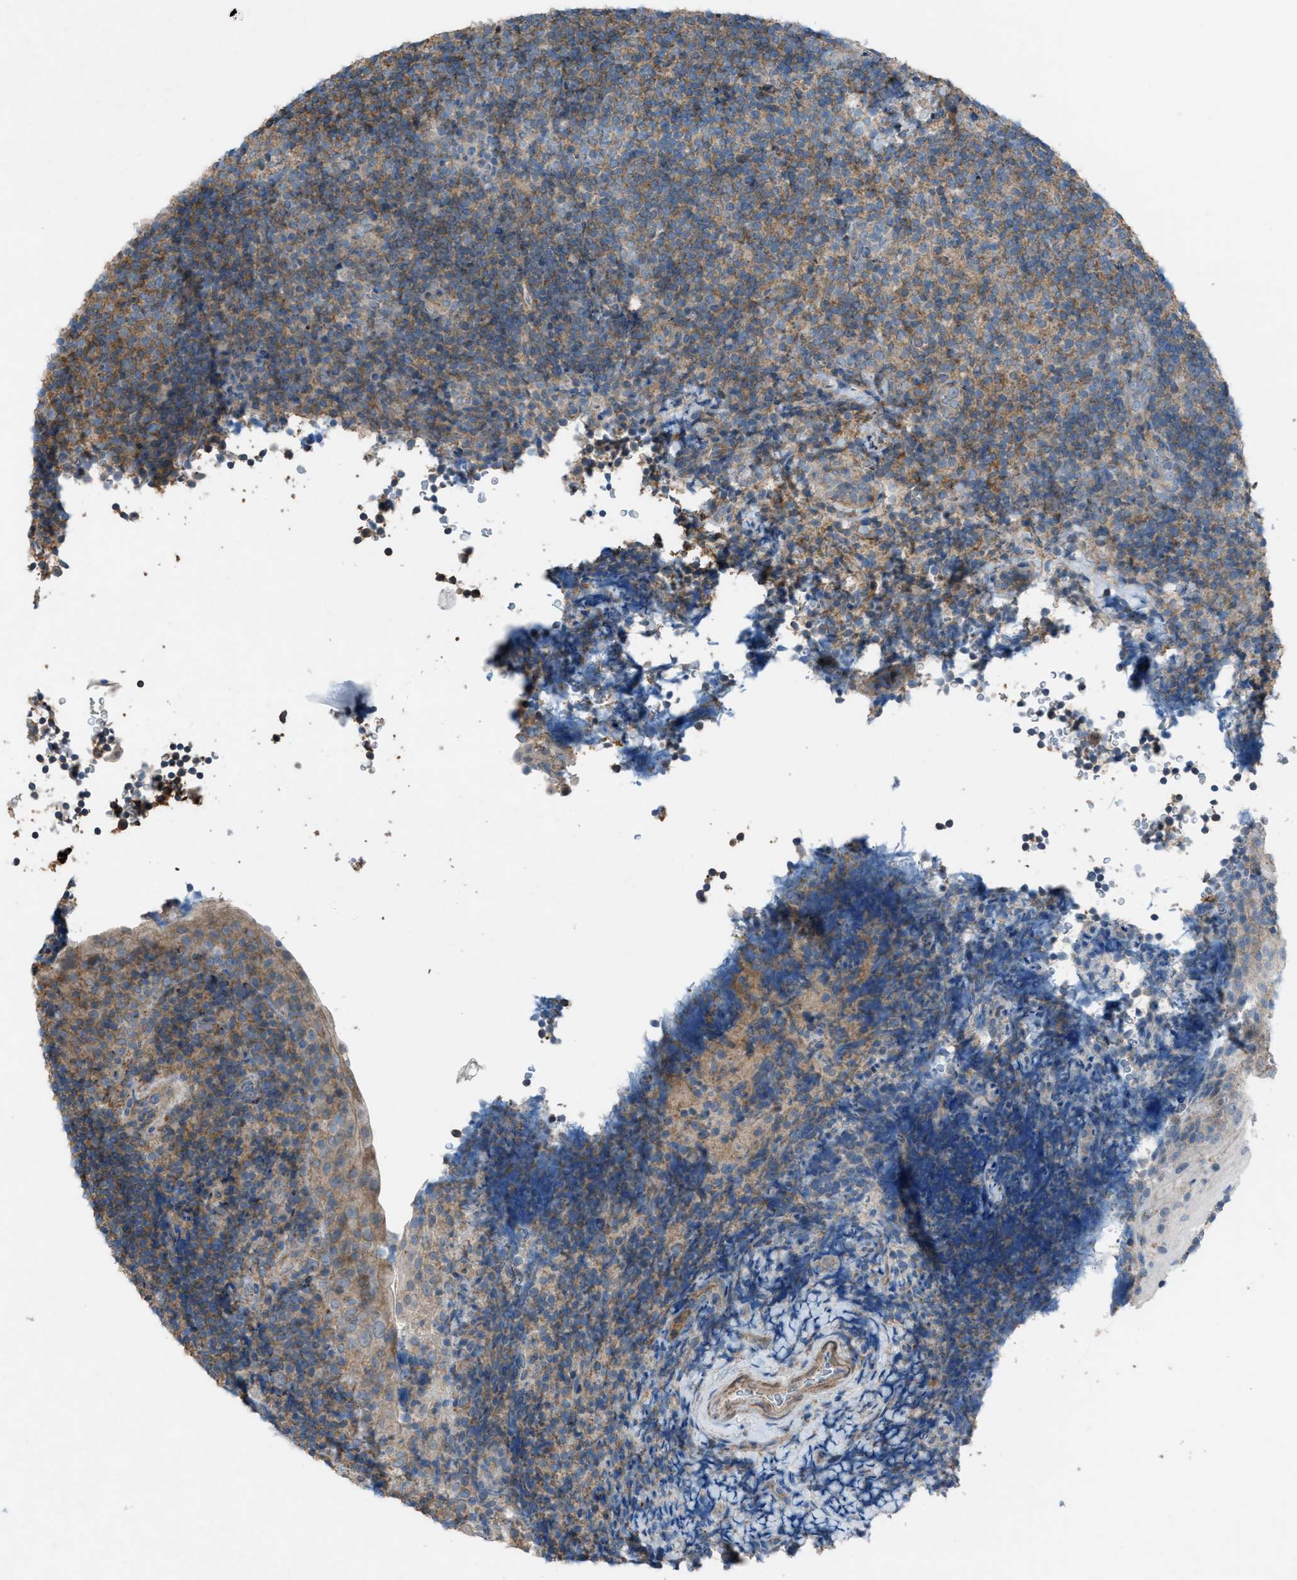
{"staining": {"intensity": "moderate", "quantity": ">75%", "location": "cytoplasmic/membranous"}, "tissue": "tonsil", "cell_type": "Germinal center cells", "image_type": "normal", "snomed": [{"axis": "morphology", "description": "Normal tissue, NOS"}, {"axis": "topography", "description": "Tonsil"}], "caption": "Protein analysis of normal tonsil shows moderate cytoplasmic/membranous expression in approximately >75% of germinal center cells.", "gene": "NCK2", "patient": {"sex": "male", "age": 37}}